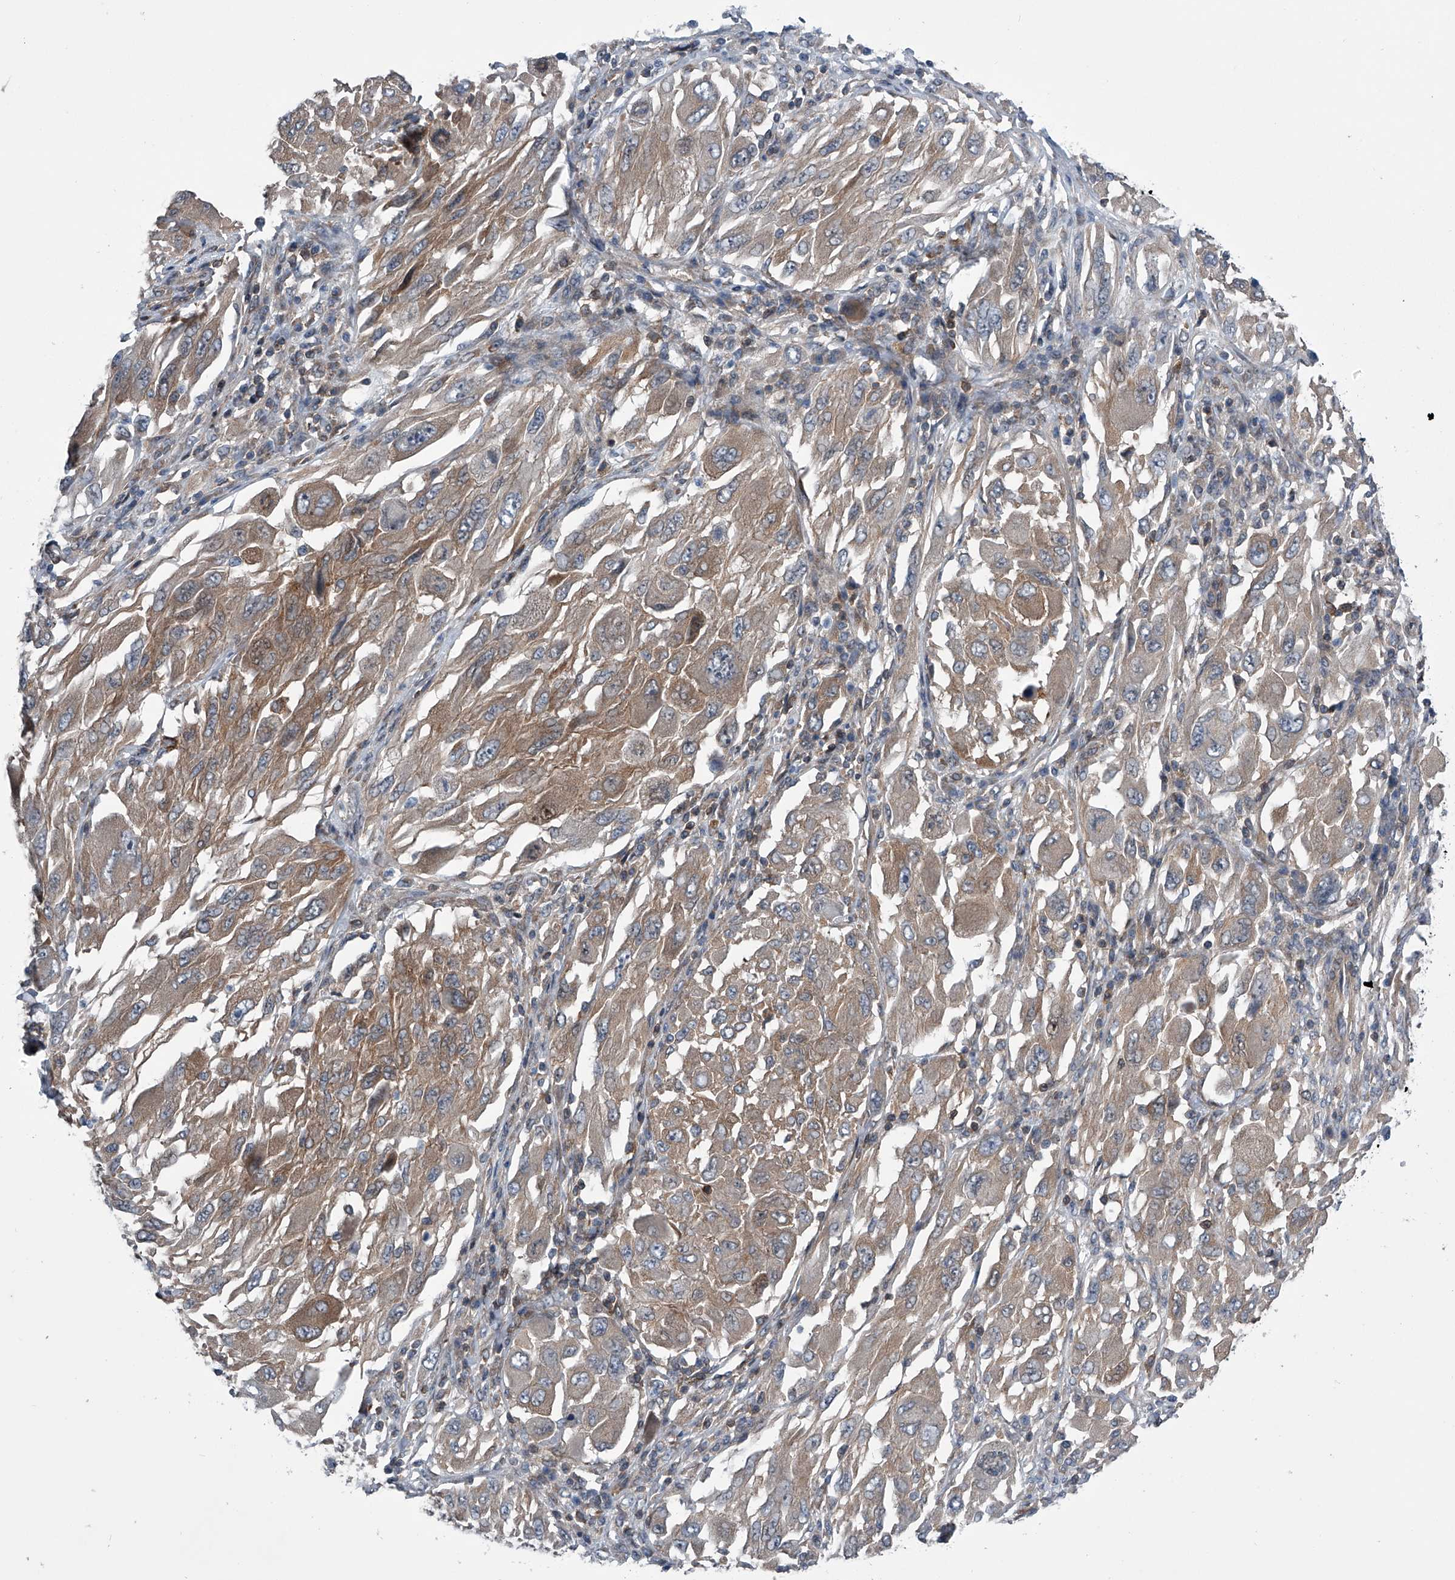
{"staining": {"intensity": "moderate", "quantity": ">75%", "location": "cytoplasmic/membranous"}, "tissue": "melanoma", "cell_type": "Tumor cells", "image_type": "cancer", "snomed": [{"axis": "morphology", "description": "Malignant melanoma, NOS"}, {"axis": "topography", "description": "Skin"}], "caption": "A high-resolution histopathology image shows IHC staining of malignant melanoma, which reveals moderate cytoplasmic/membranous staining in about >75% of tumor cells.", "gene": "PPP2R5D", "patient": {"sex": "female", "age": 91}}